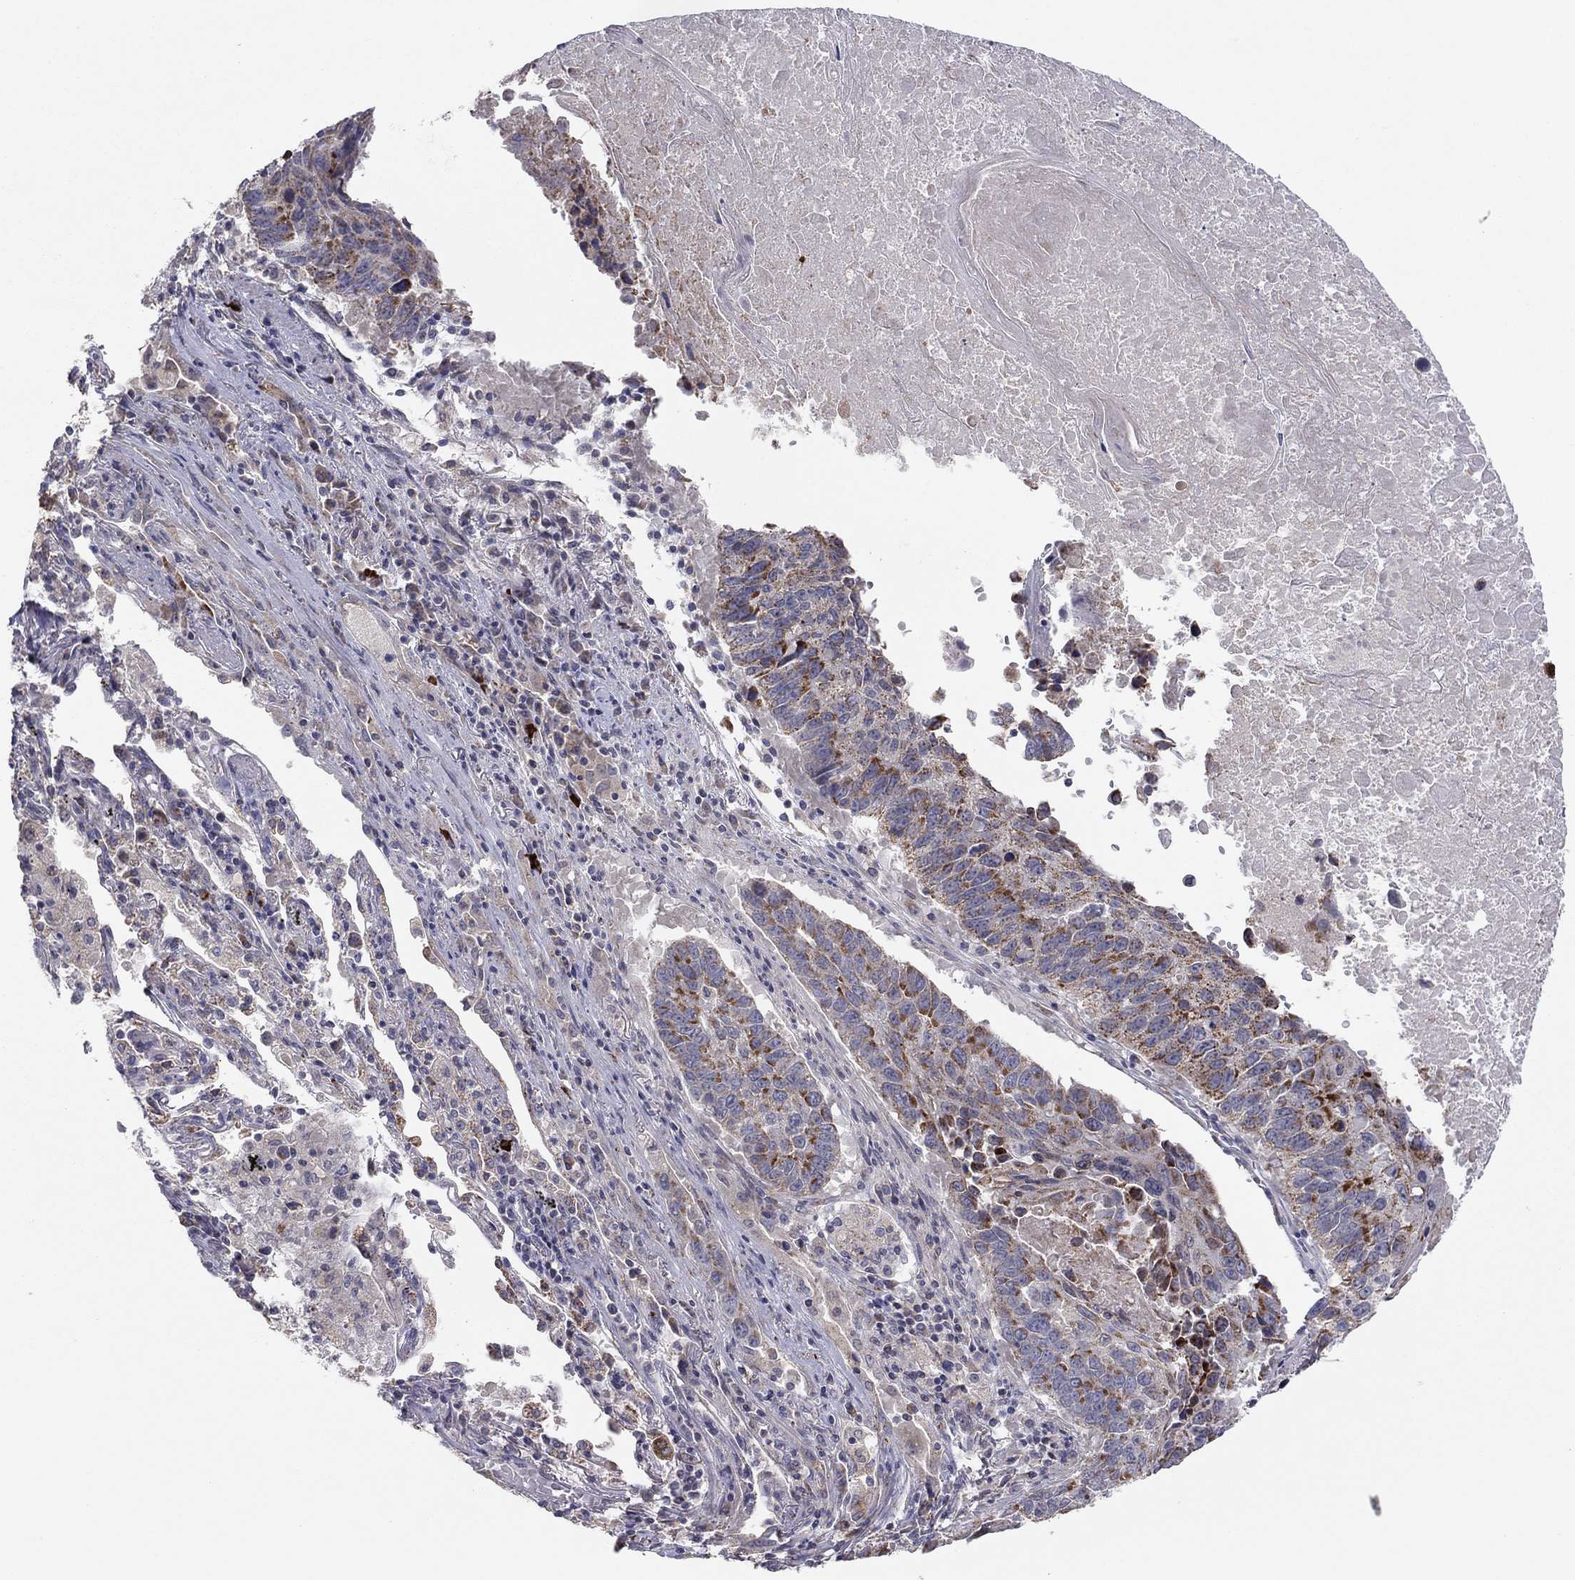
{"staining": {"intensity": "strong", "quantity": "<25%", "location": "cytoplasmic/membranous"}, "tissue": "lung cancer", "cell_type": "Tumor cells", "image_type": "cancer", "snomed": [{"axis": "morphology", "description": "Squamous cell carcinoma, NOS"}, {"axis": "topography", "description": "Lung"}], "caption": "Protein expression by IHC demonstrates strong cytoplasmic/membranous positivity in approximately <25% of tumor cells in squamous cell carcinoma (lung).", "gene": "CRACDL", "patient": {"sex": "male", "age": 73}}